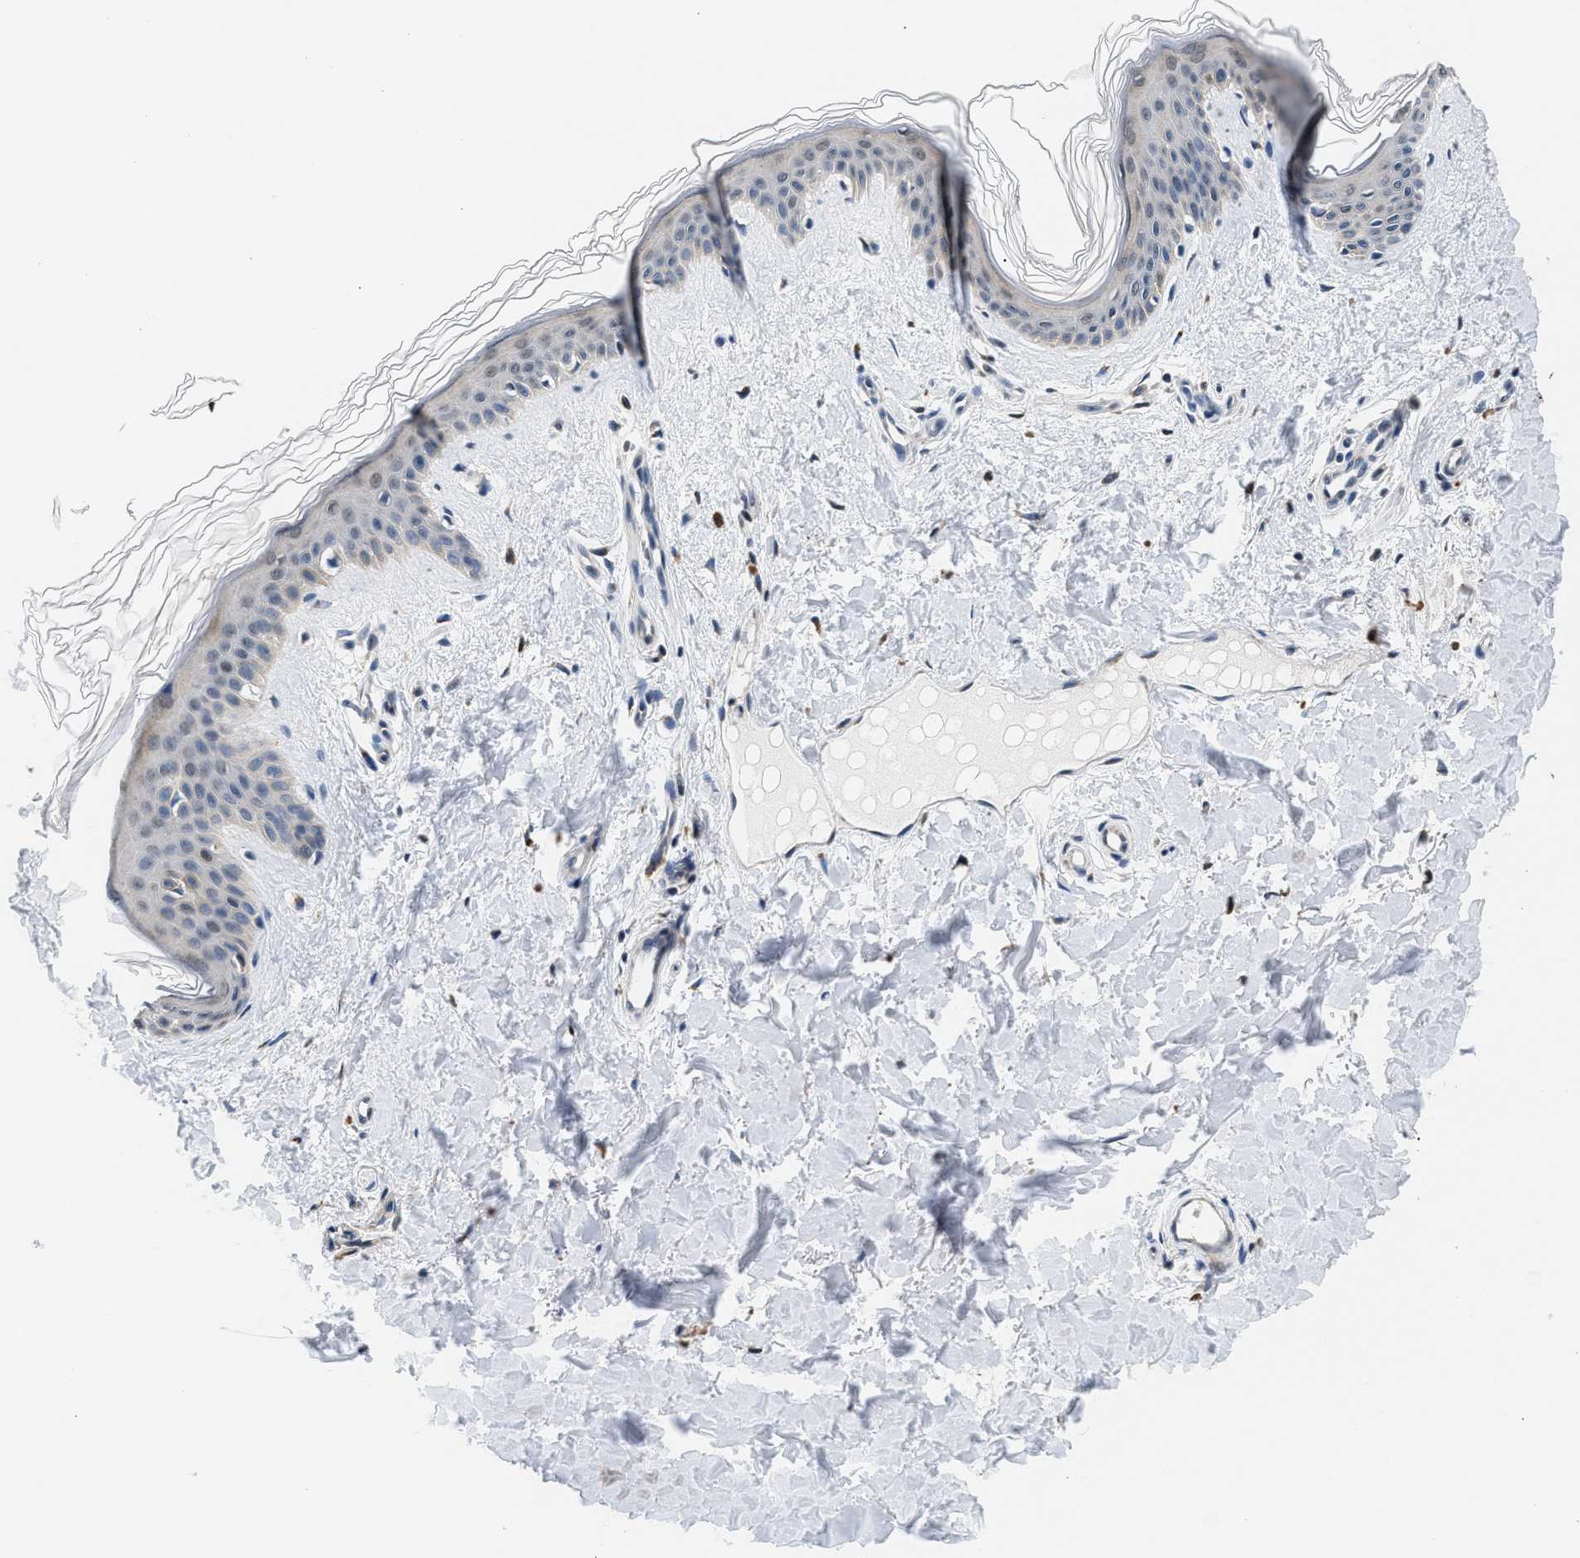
{"staining": {"intensity": "negative", "quantity": "none", "location": "none"}, "tissue": "skin", "cell_type": "Fibroblasts", "image_type": "normal", "snomed": [{"axis": "morphology", "description": "Normal tissue, NOS"}, {"axis": "topography", "description": "Skin"}], "caption": "Fibroblasts are negative for protein expression in normal human skin. (Brightfield microscopy of DAB (3,3'-diaminobenzidine) IHC at high magnification).", "gene": "KCNMB2", "patient": {"sex": "female", "age": 41}}